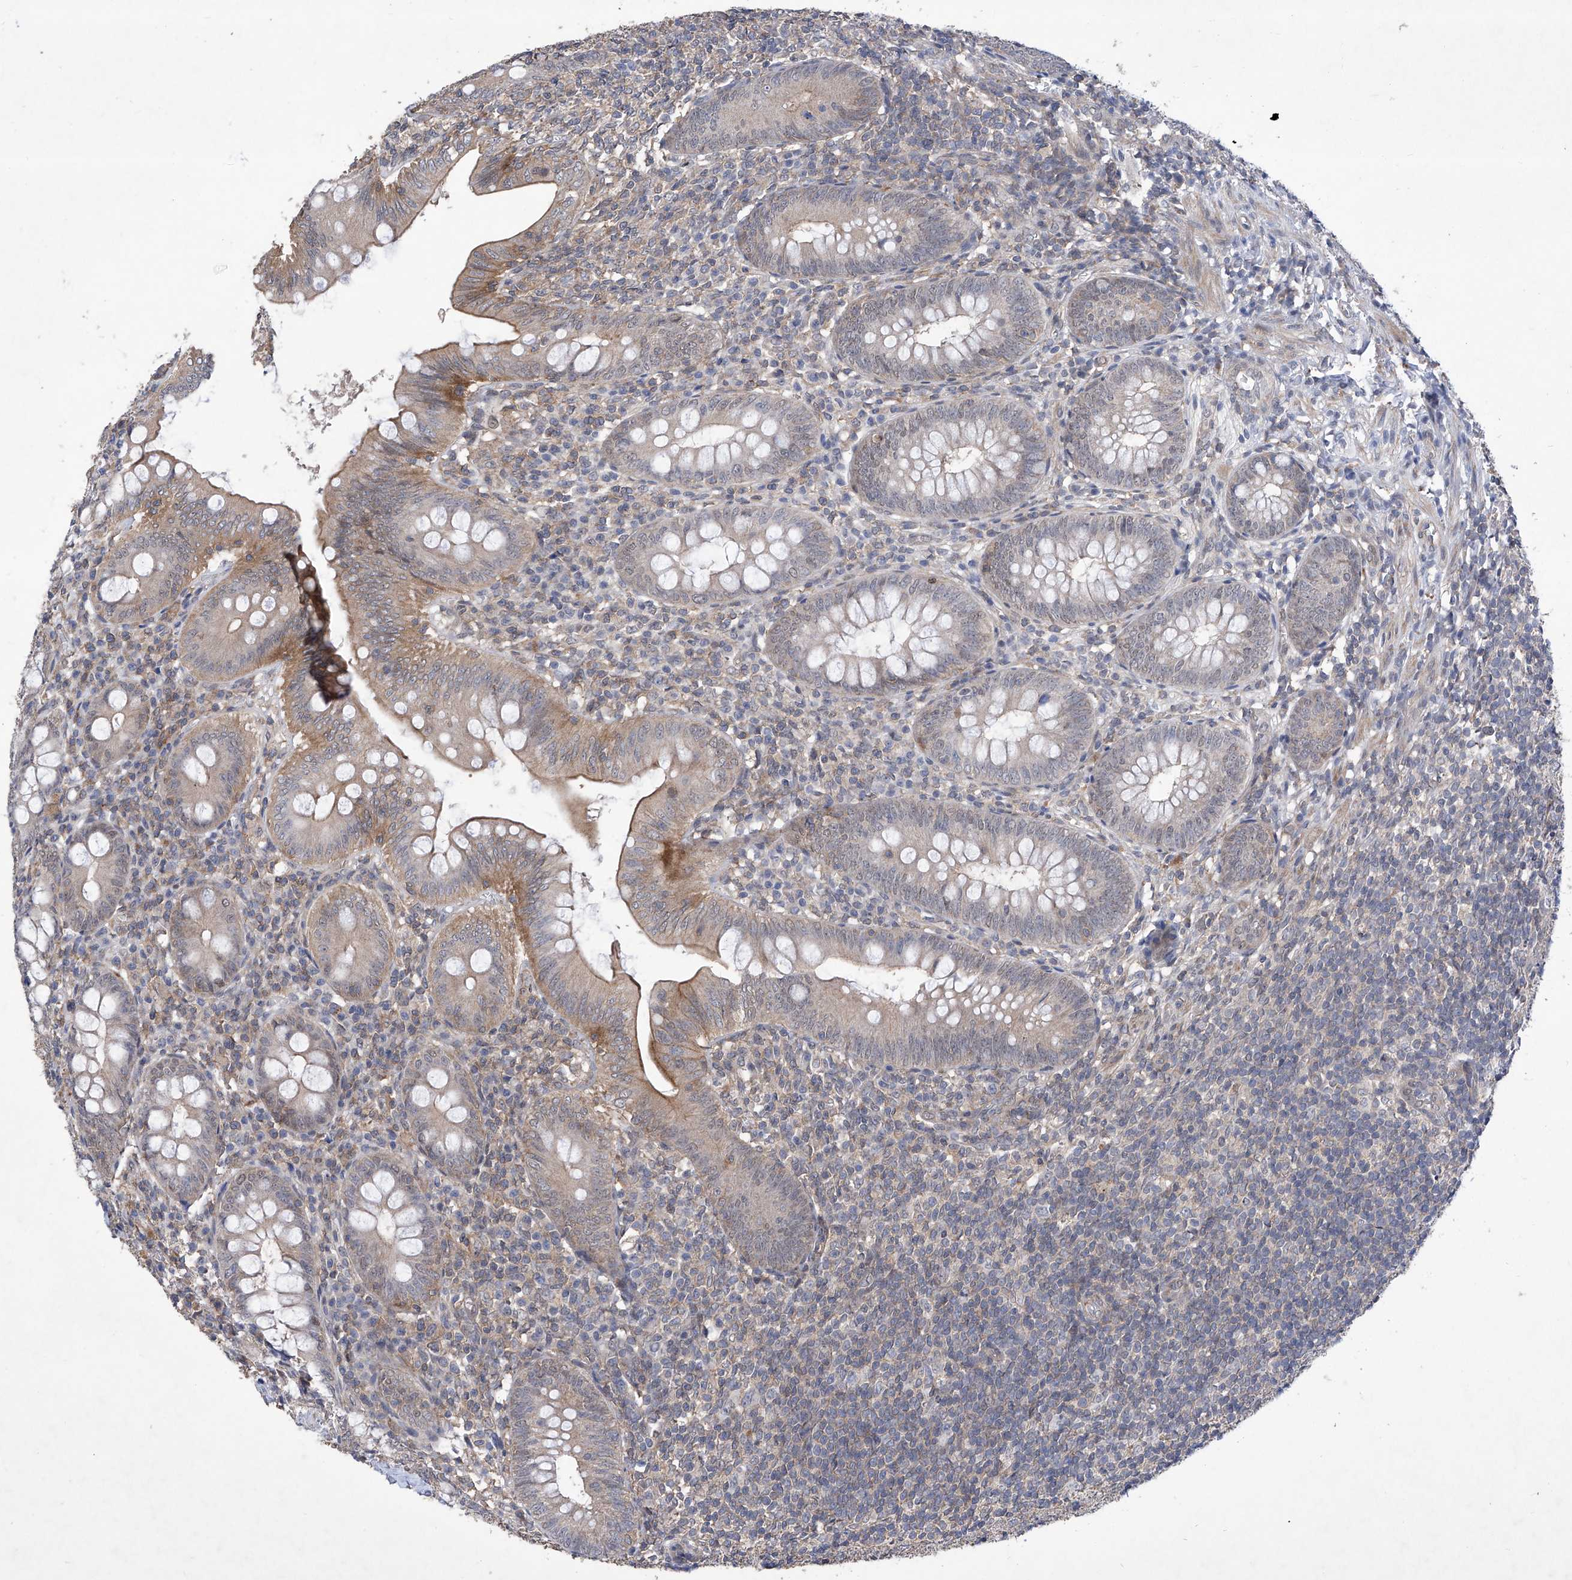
{"staining": {"intensity": "moderate", "quantity": "25%-75%", "location": "cytoplasmic/membranous"}, "tissue": "appendix", "cell_type": "Glandular cells", "image_type": "normal", "snomed": [{"axis": "morphology", "description": "Normal tissue, NOS"}, {"axis": "topography", "description": "Appendix"}], "caption": "IHC image of benign appendix: appendix stained using immunohistochemistry (IHC) demonstrates medium levels of moderate protein expression localized specifically in the cytoplasmic/membranous of glandular cells, appearing as a cytoplasmic/membranous brown color.", "gene": "KIFC2", "patient": {"sex": "male", "age": 14}}